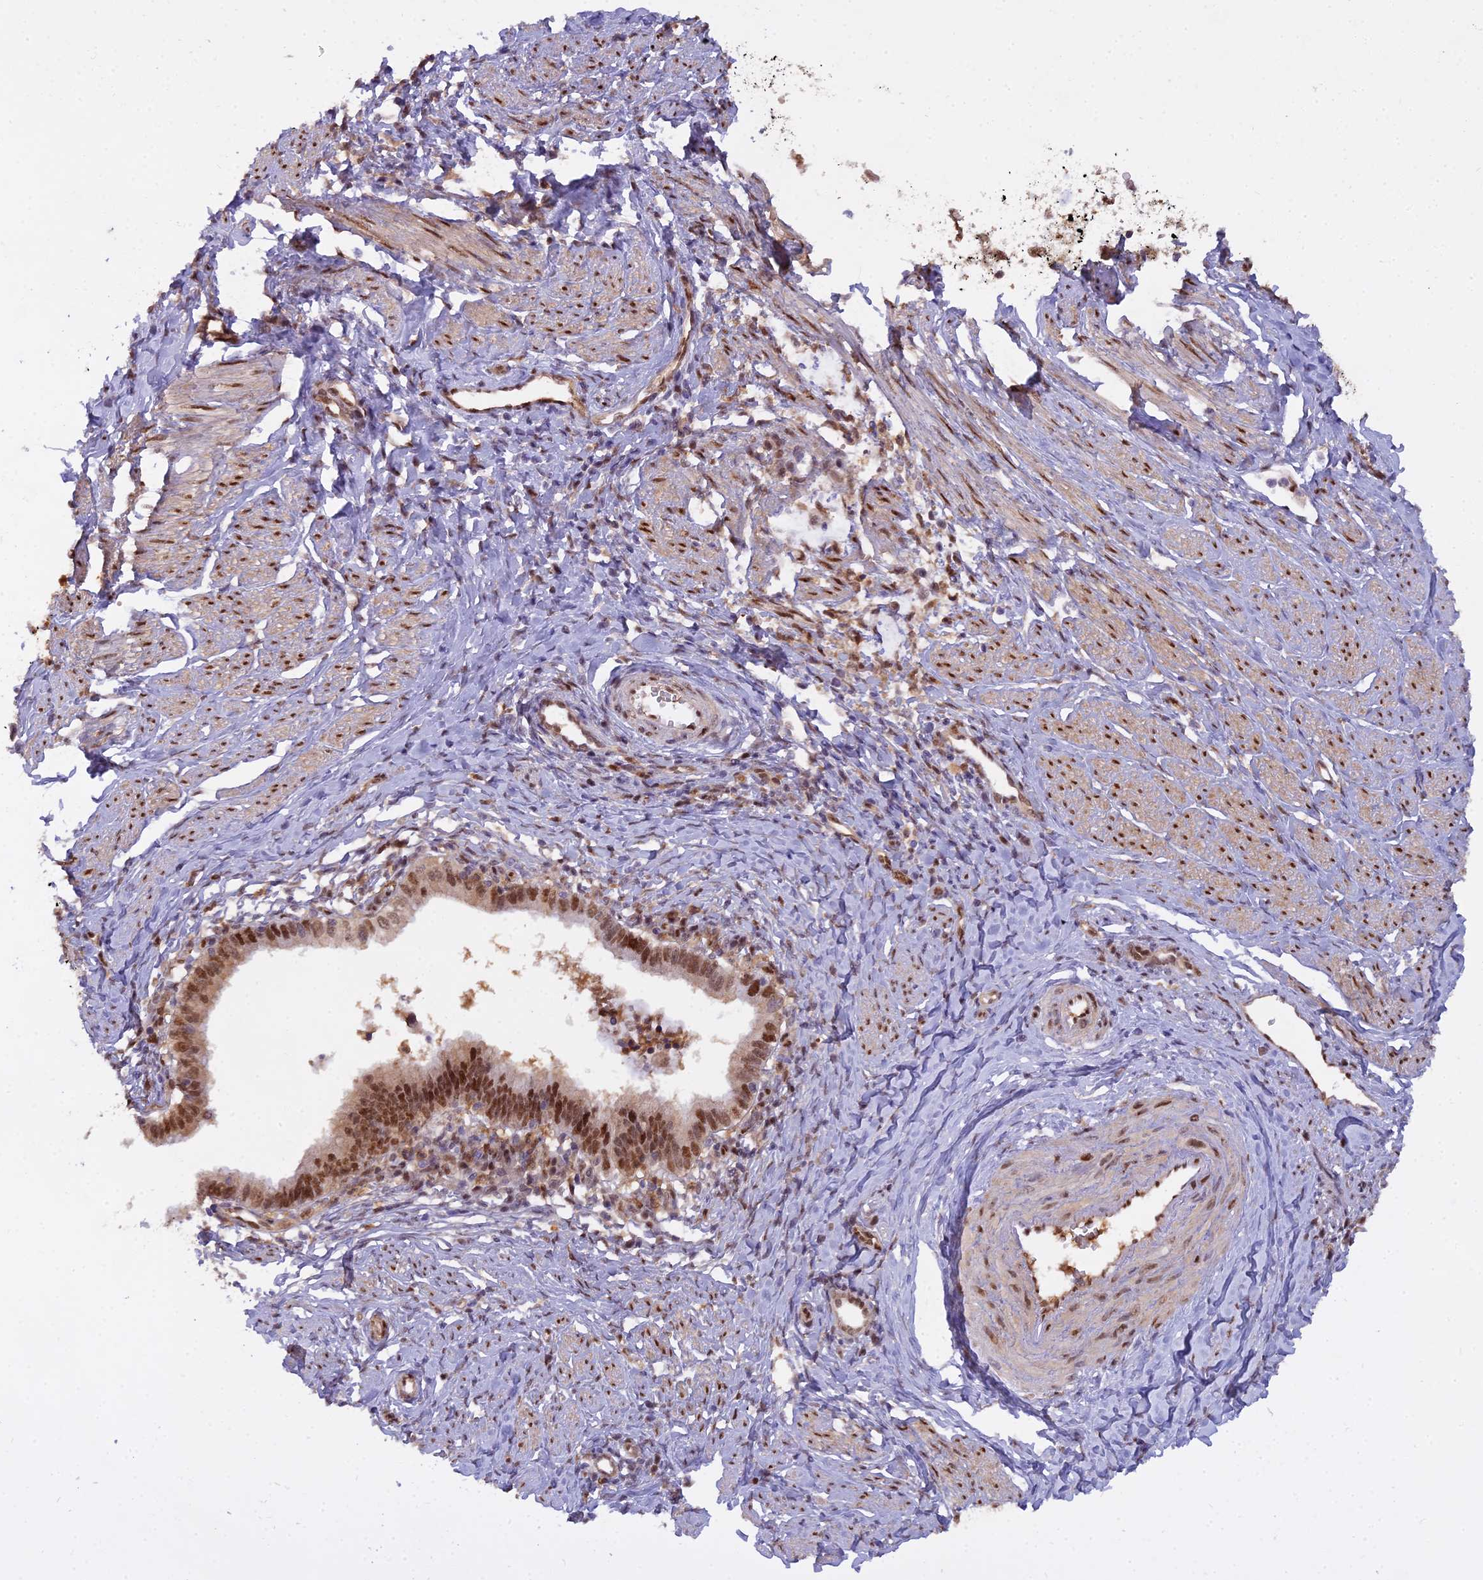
{"staining": {"intensity": "moderate", "quantity": ">75%", "location": "nuclear"}, "tissue": "cervical cancer", "cell_type": "Tumor cells", "image_type": "cancer", "snomed": [{"axis": "morphology", "description": "Adenocarcinoma, NOS"}, {"axis": "topography", "description": "Cervix"}], "caption": "Immunohistochemistry (IHC) staining of cervical cancer (adenocarcinoma), which shows medium levels of moderate nuclear staining in about >75% of tumor cells indicating moderate nuclear protein staining. The staining was performed using DAB (brown) for protein detection and nuclei were counterstained in hematoxylin (blue).", "gene": "NPEPL1", "patient": {"sex": "female", "age": 36}}